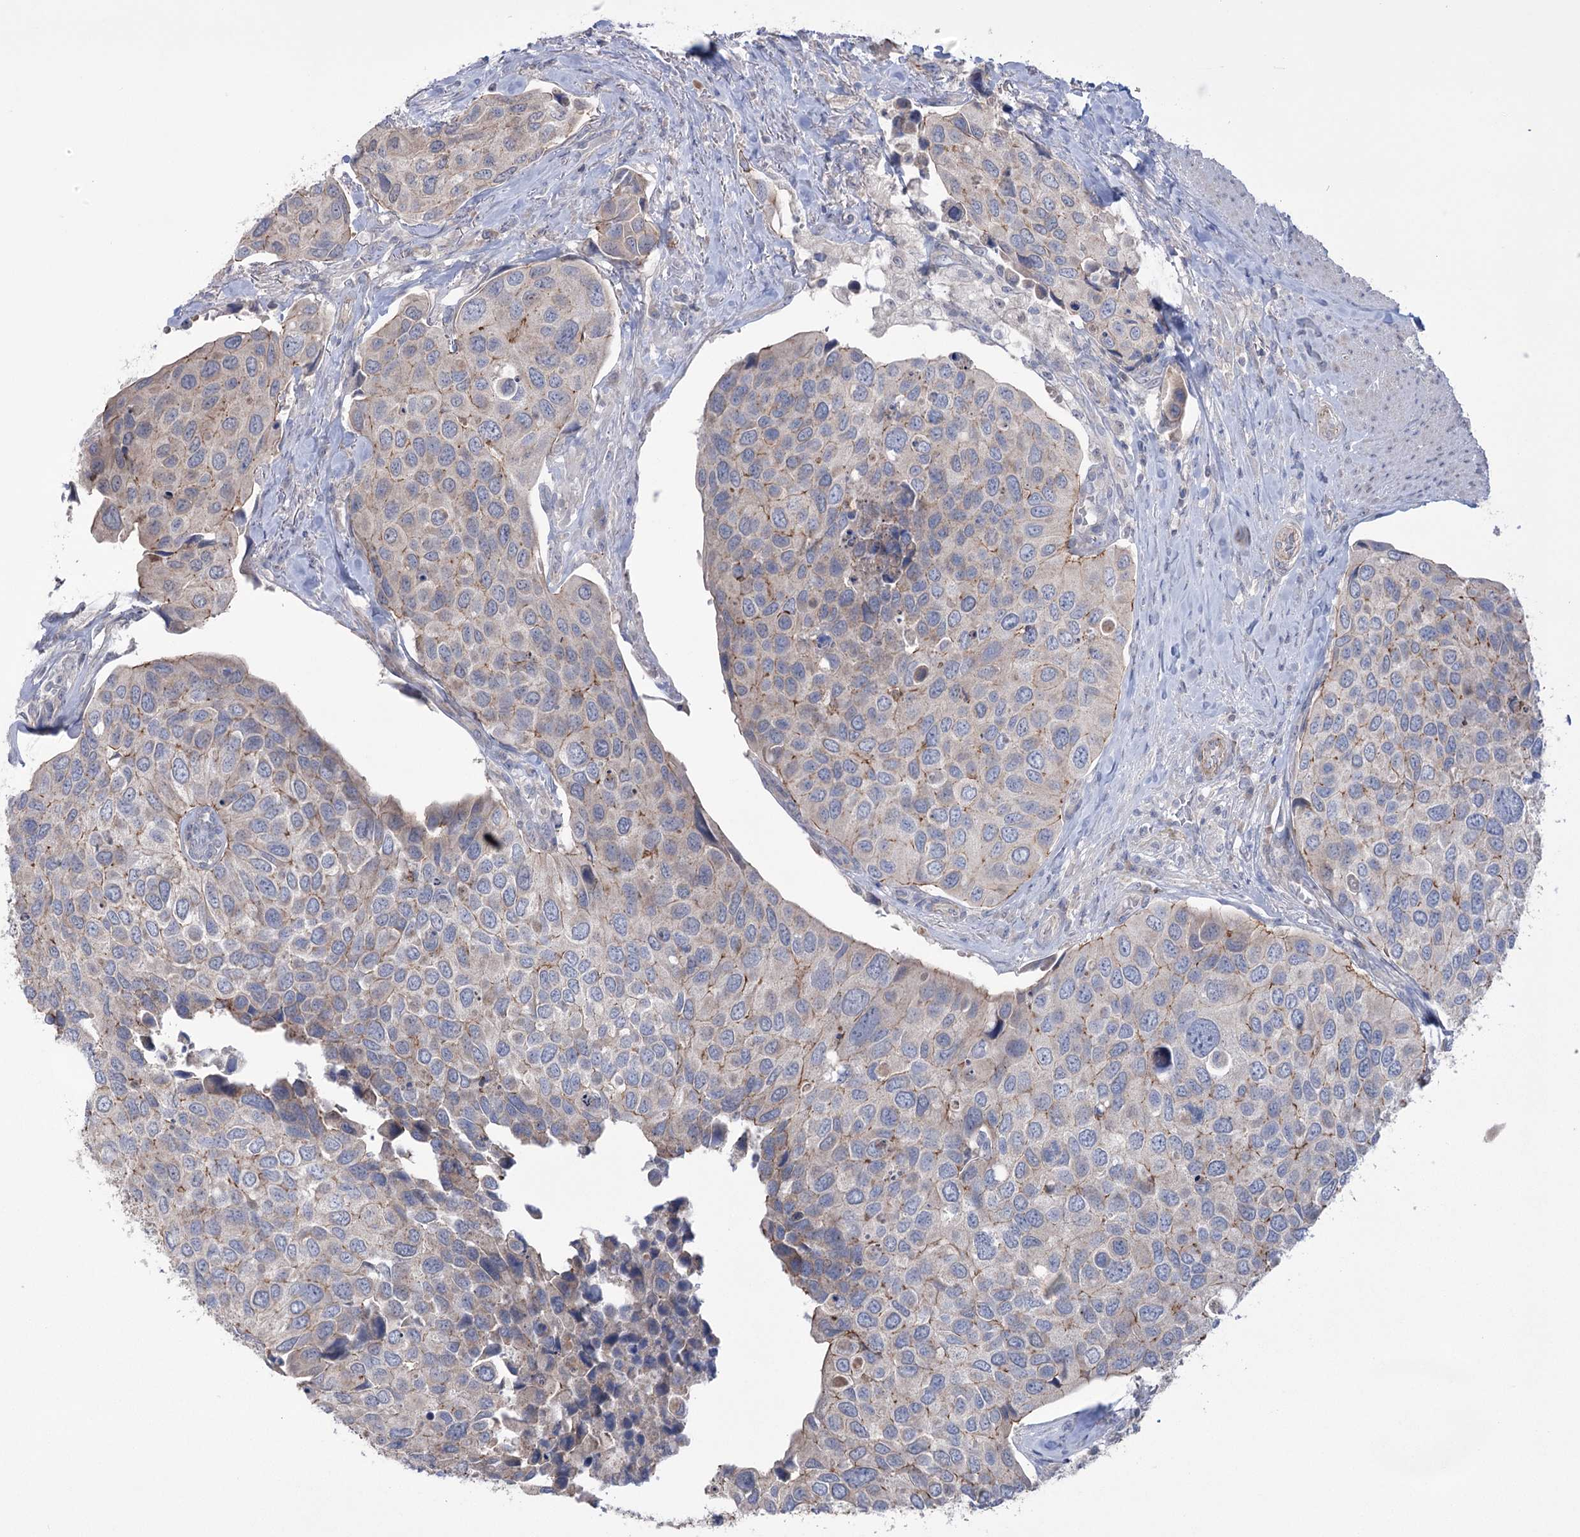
{"staining": {"intensity": "weak", "quantity": "<25%", "location": "cytoplasmic/membranous"}, "tissue": "urothelial cancer", "cell_type": "Tumor cells", "image_type": "cancer", "snomed": [{"axis": "morphology", "description": "Urothelial carcinoma, High grade"}, {"axis": "topography", "description": "Urinary bladder"}], "caption": "High magnification brightfield microscopy of urothelial carcinoma (high-grade) stained with DAB (3,3'-diaminobenzidine) (brown) and counterstained with hematoxylin (blue): tumor cells show no significant staining.", "gene": "TRIM71", "patient": {"sex": "male", "age": 74}}